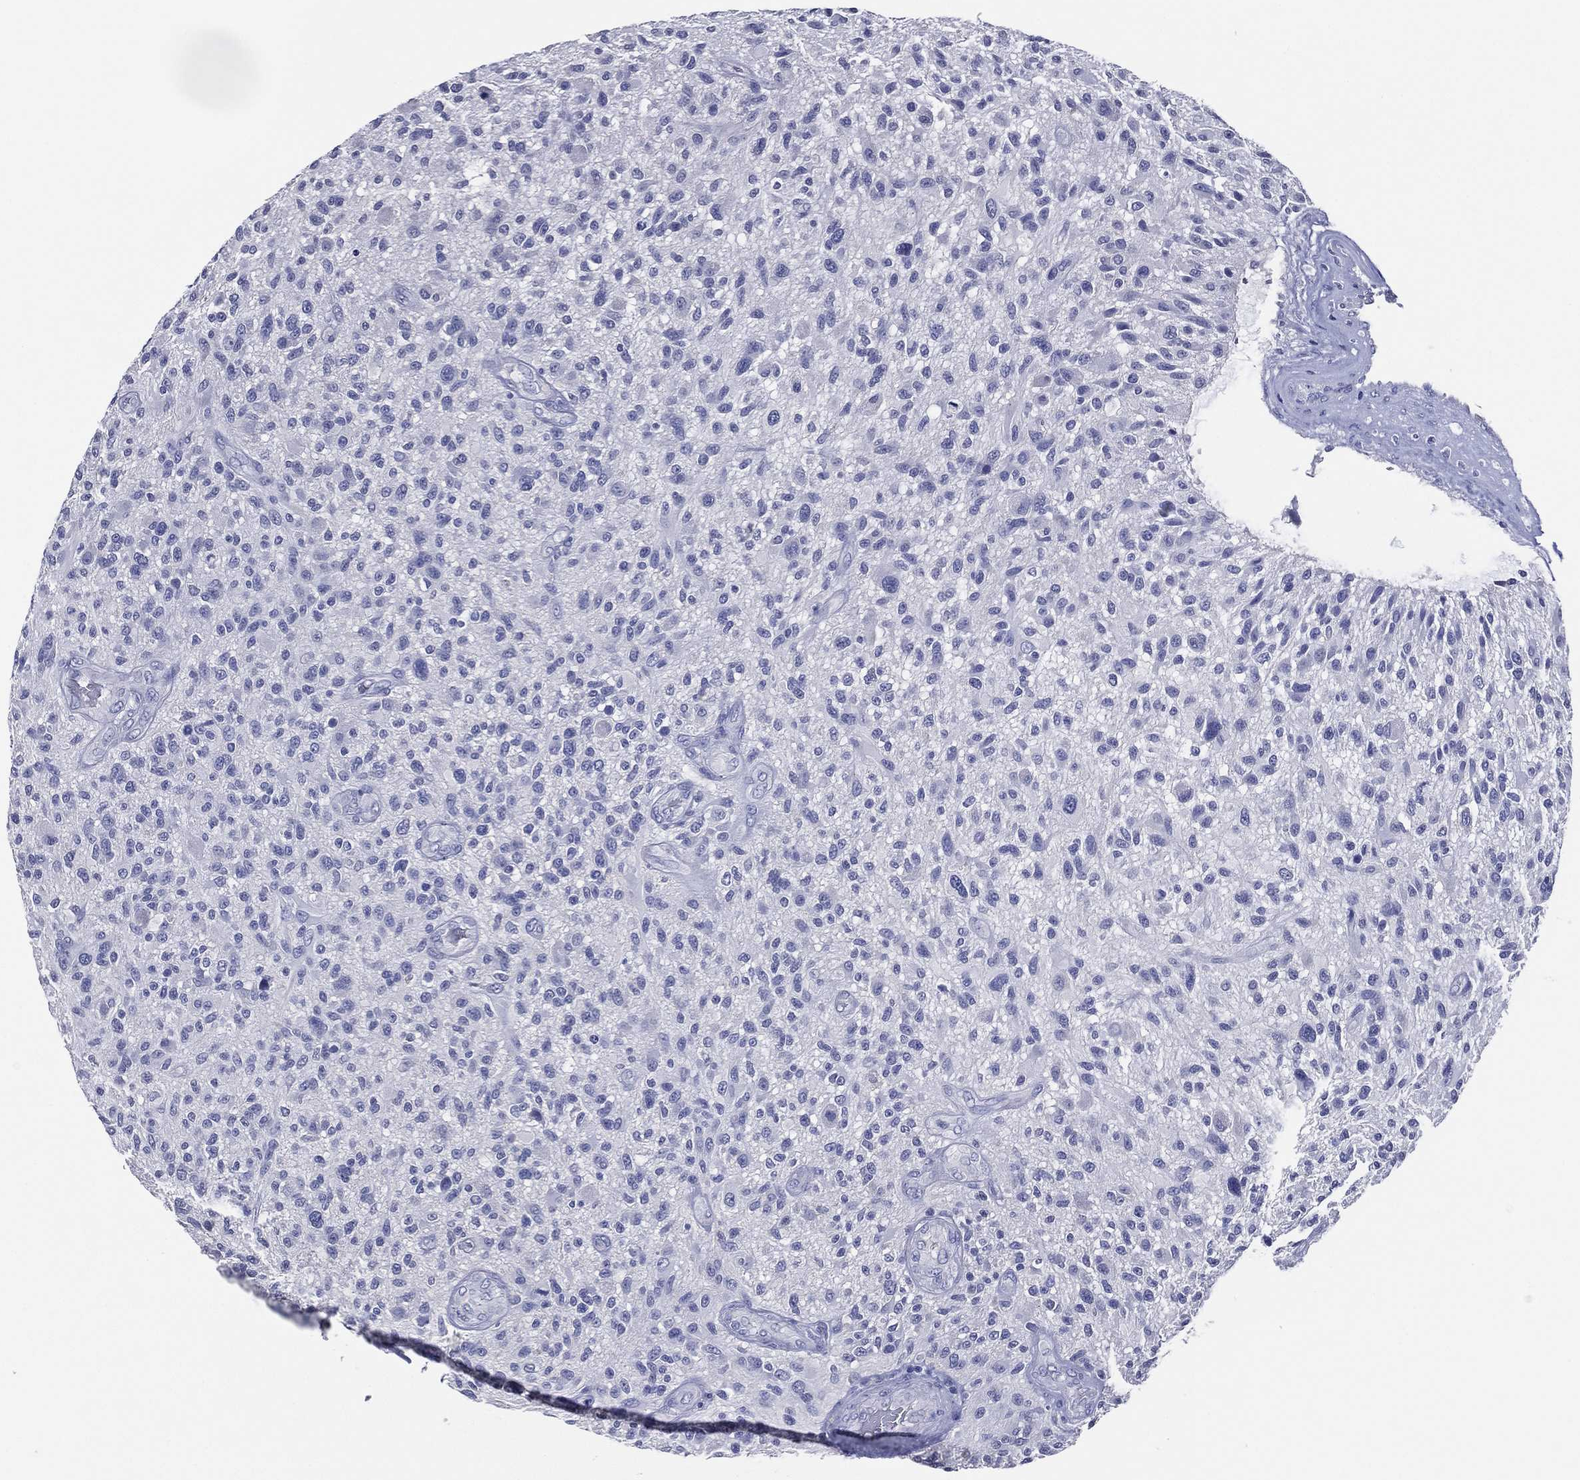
{"staining": {"intensity": "negative", "quantity": "none", "location": "none"}, "tissue": "glioma", "cell_type": "Tumor cells", "image_type": "cancer", "snomed": [{"axis": "morphology", "description": "Glioma, malignant, High grade"}, {"axis": "topography", "description": "Brain"}], "caption": "High magnification brightfield microscopy of malignant glioma (high-grade) stained with DAB (3,3'-diaminobenzidine) (brown) and counterstained with hematoxylin (blue): tumor cells show no significant staining. (DAB (3,3'-diaminobenzidine) immunohistochemistry with hematoxylin counter stain).", "gene": "TFAP2A", "patient": {"sex": "male", "age": 47}}